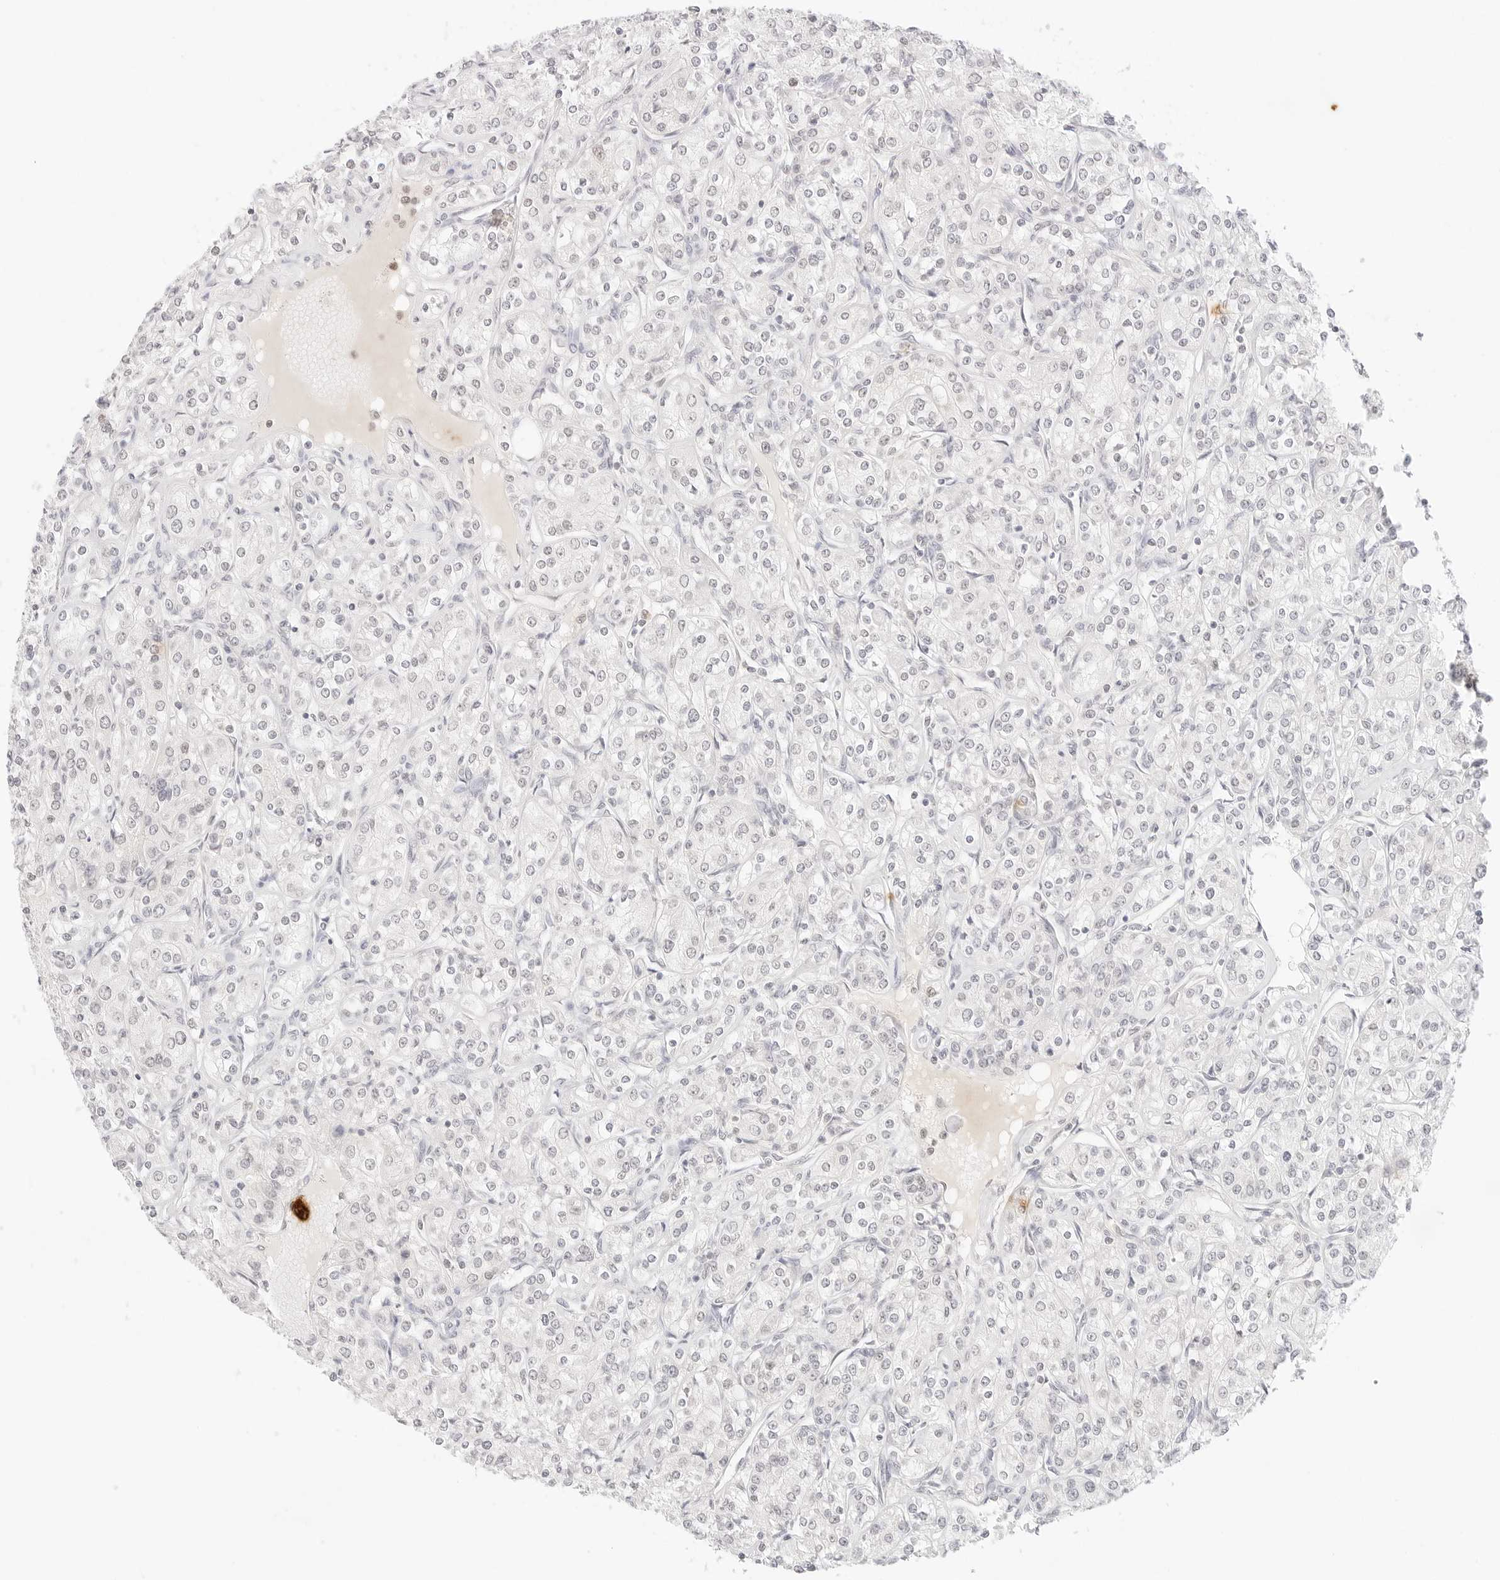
{"staining": {"intensity": "negative", "quantity": "none", "location": "none"}, "tissue": "renal cancer", "cell_type": "Tumor cells", "image_type": "cancer", "snomed": [{"axis": "morphology", "description": "Adenocarcinoma, NOS"}, {"axis": "topography", "description": "Kidney"}], "caption": "A micrograph of human renal cancer is negative for staining in tumor cells. The staining is performed using DAB brown chromogen with nuclei counter-stained in using hematoxylin.", "gene": "GNAS", "patient": {"sex": "male", "age": 77}}